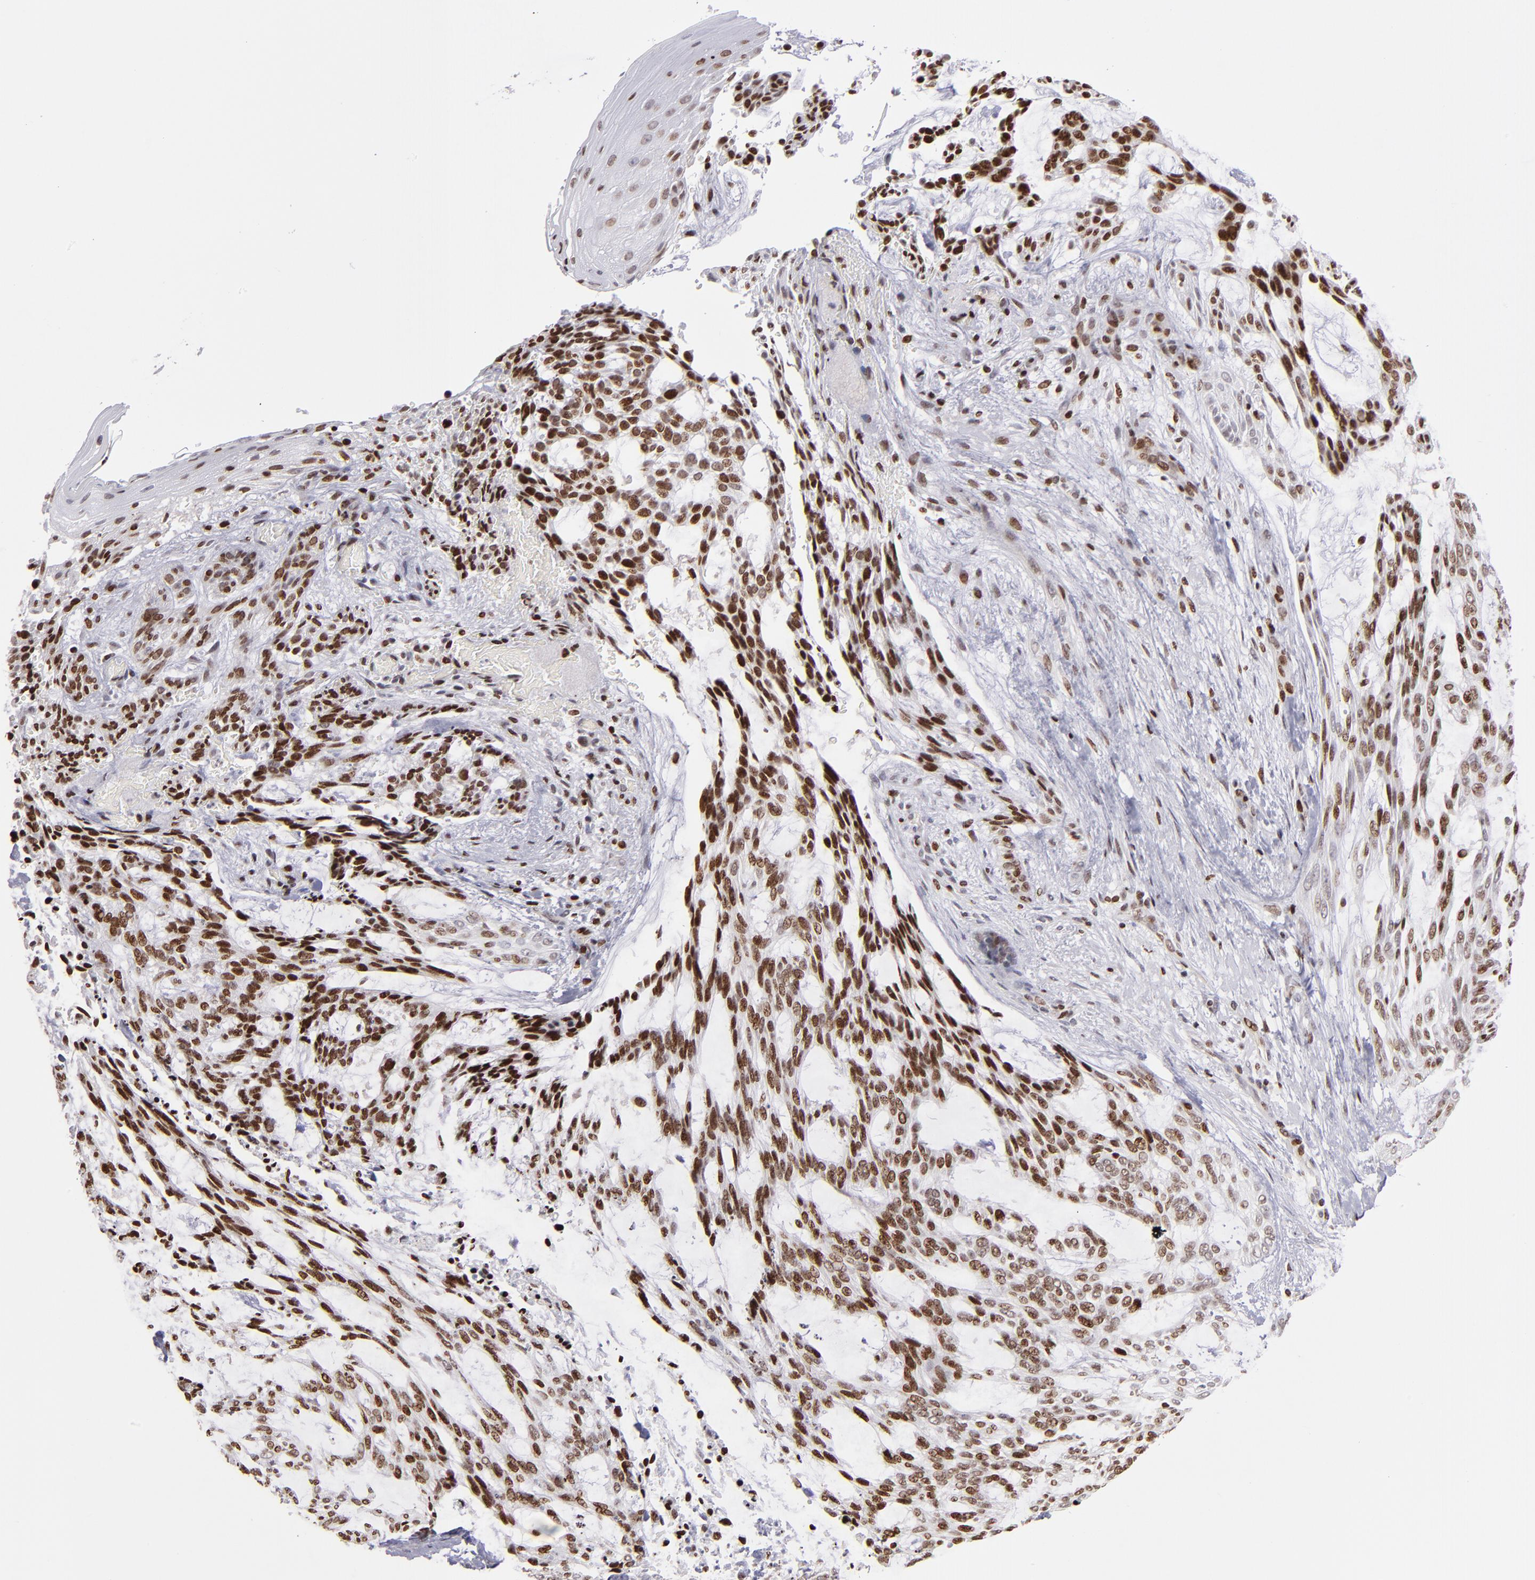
{"staining": {"intensity": "strong", "quantity": ">75%", "location": "nuclear"}, "tissue": "skin cancer", "cell_type": "Tumor cells", "image_type": "cancer", "snomed": [{"axis": "morphology", "description": "Normal tissue, NOS"}, {"axis": "morphology", "description": "Basal cell carcinoma"}, {"axis": "topography", "description": "Skin"}], "caption": "Human skin cancer (basal cell carcinoma) stained with a protein marker reveals strong staining in tumor cells.", "gene": "POLA1", "patient": {"sex": "female", "age": 71}}